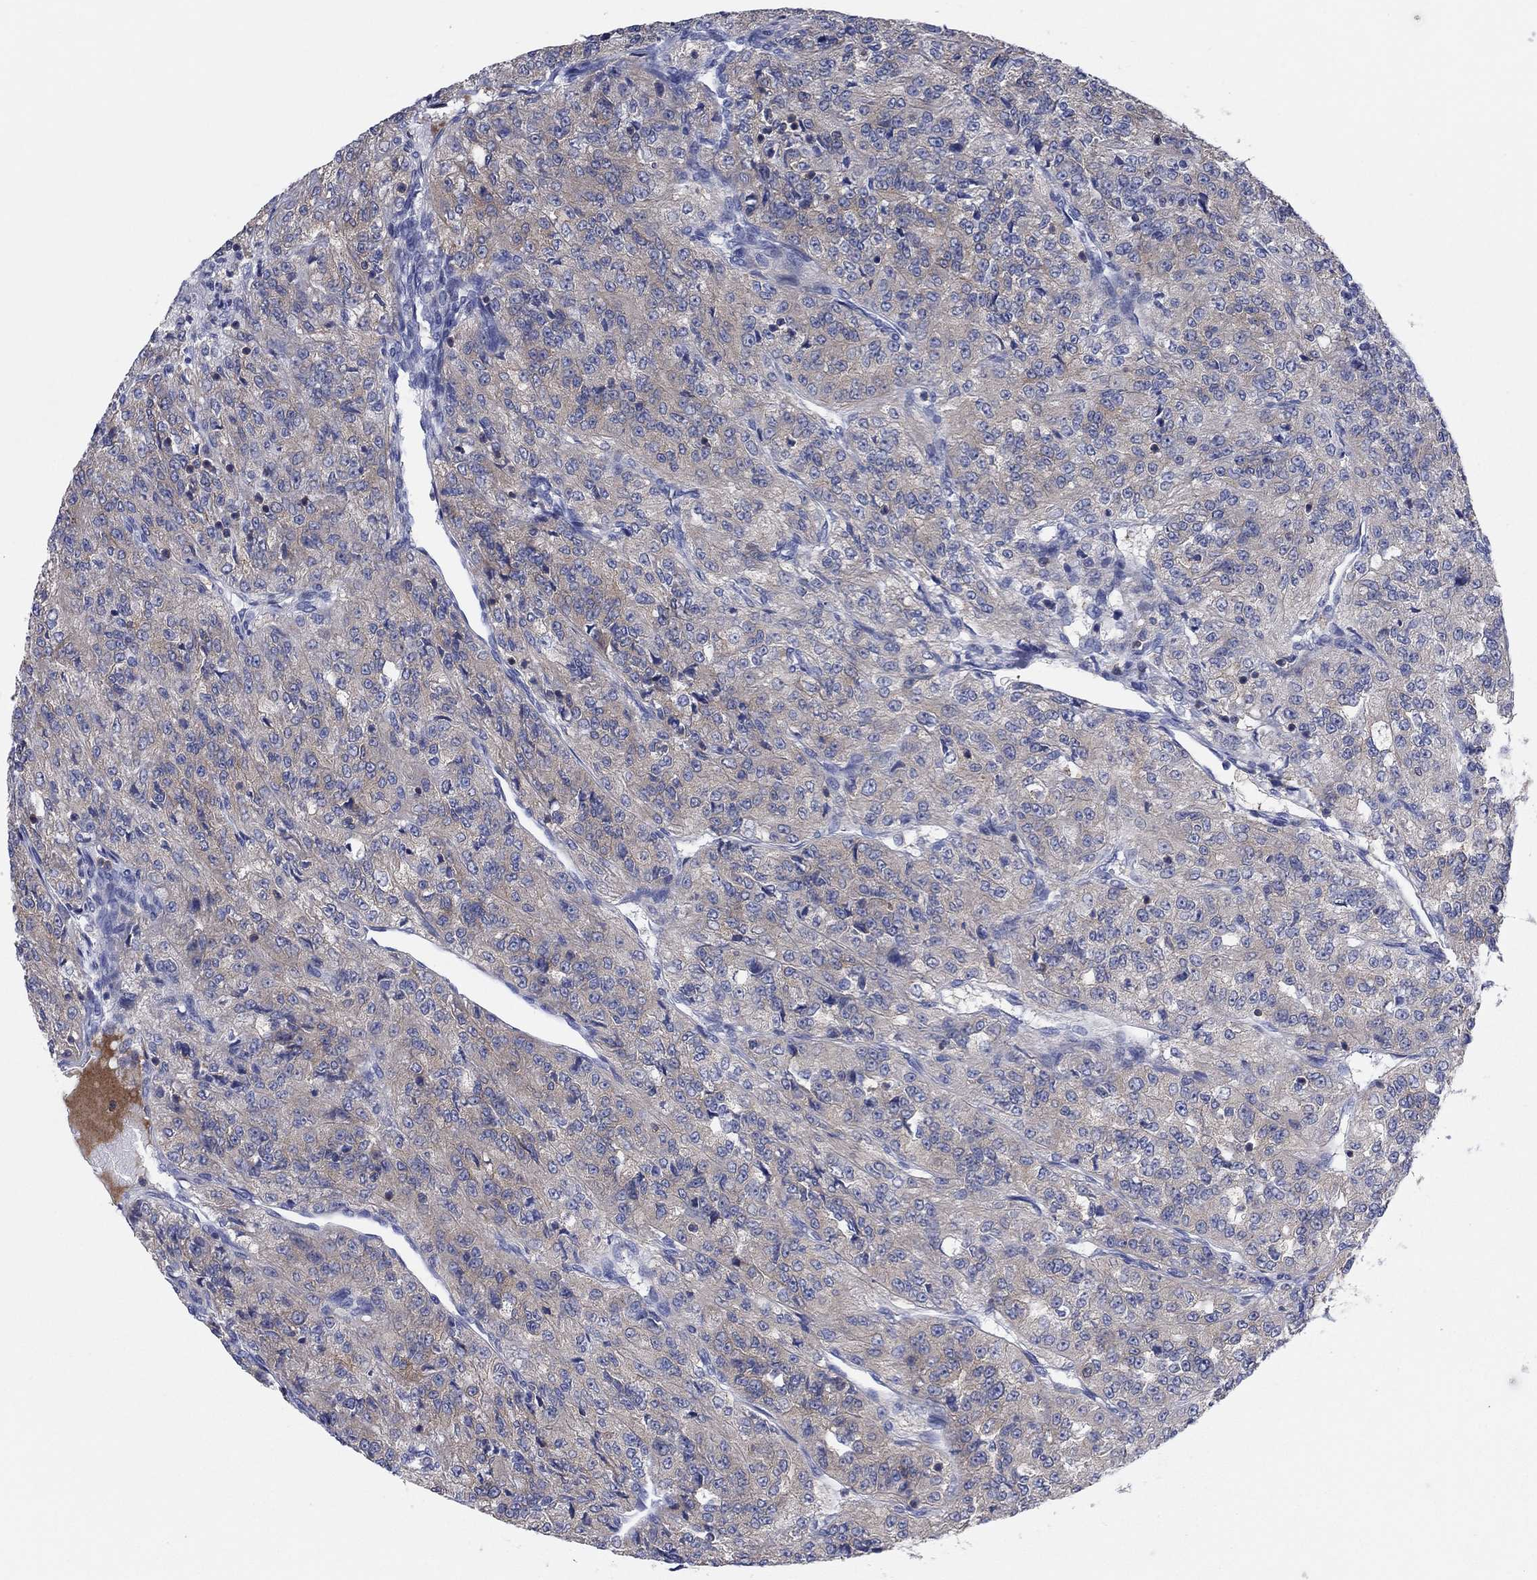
{"staining": {"intensity": "weak", "quantity": "25%-75%", "location": "cytoplasmic/membranous"}, "tissue": "renal cancer", "cell_type": "Tumor cells", "image_type": "cancer", "snomed": [{"axis": "morphology", "description": "Adenocarcinoma, NOS"}, {"axis": "topography", "description": "Kidney"}], "caption": "This is an image of immunohistochemistry (IHC) staining of adenocarcinoma (renal), which shows weak staining in the cytoplasmic/membranous of tumor cells.", "gene": "PVR", "patient": {"sex": "female", "age": 63}}